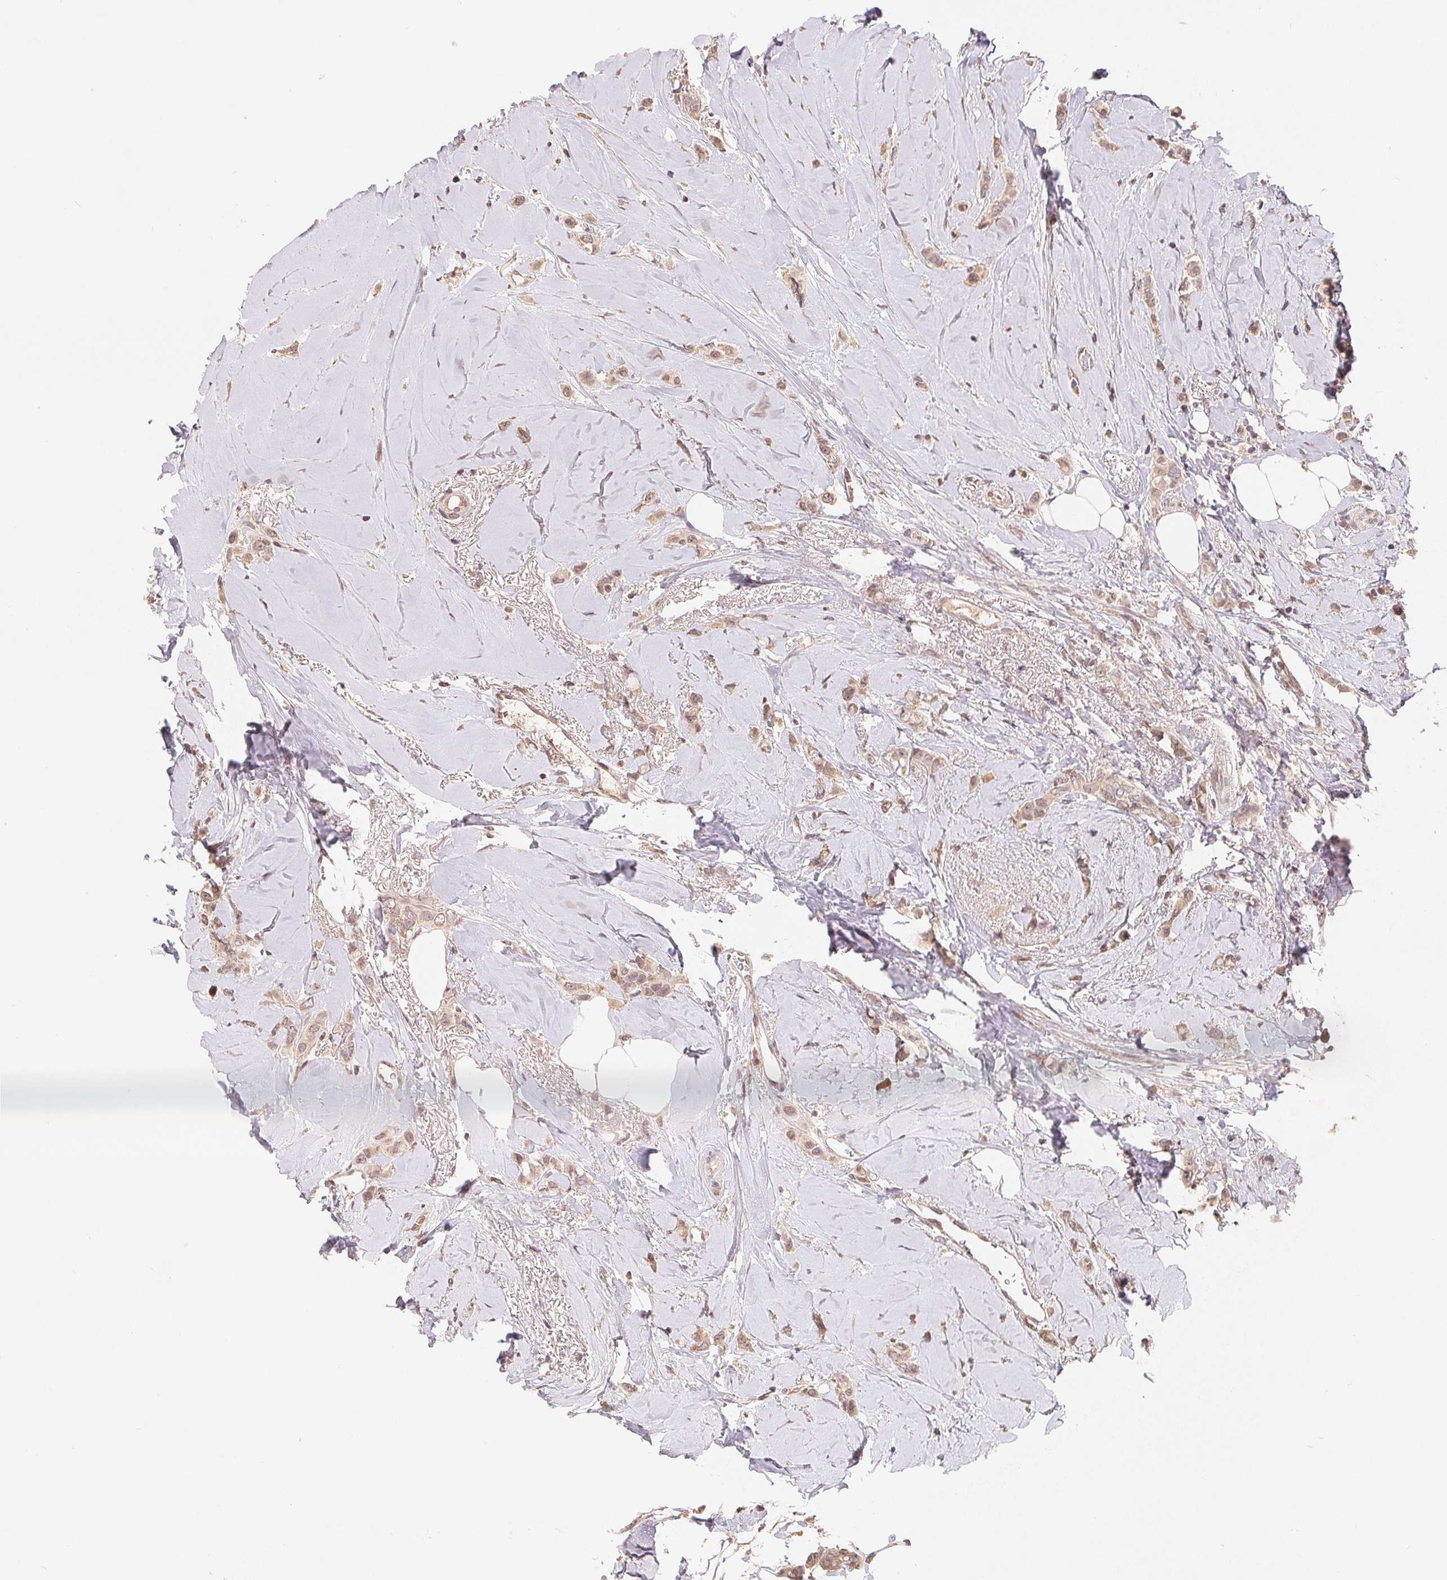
{"staining": {"intensity": "weak", "quantity": ">75%", "location": "cytoplasmic/membranous,nuclear"}, "tissue": "breast cancer", "cell_type": "Tumor cells", "image_type": "cancer", "snomed": [{"axis": "morphology", "description": "Lobular carcinoma"}, {"axis": "topography", "description": "Breast"}], "caption": "Breast cancer tissue exhibits weak cytoplasmic/membranous and nuclear expression in about >75% of tumor cells, visualized by immunohistochemistry.", "gene": "HMGN3", "patient": {"sex": "female", "age": 66}}